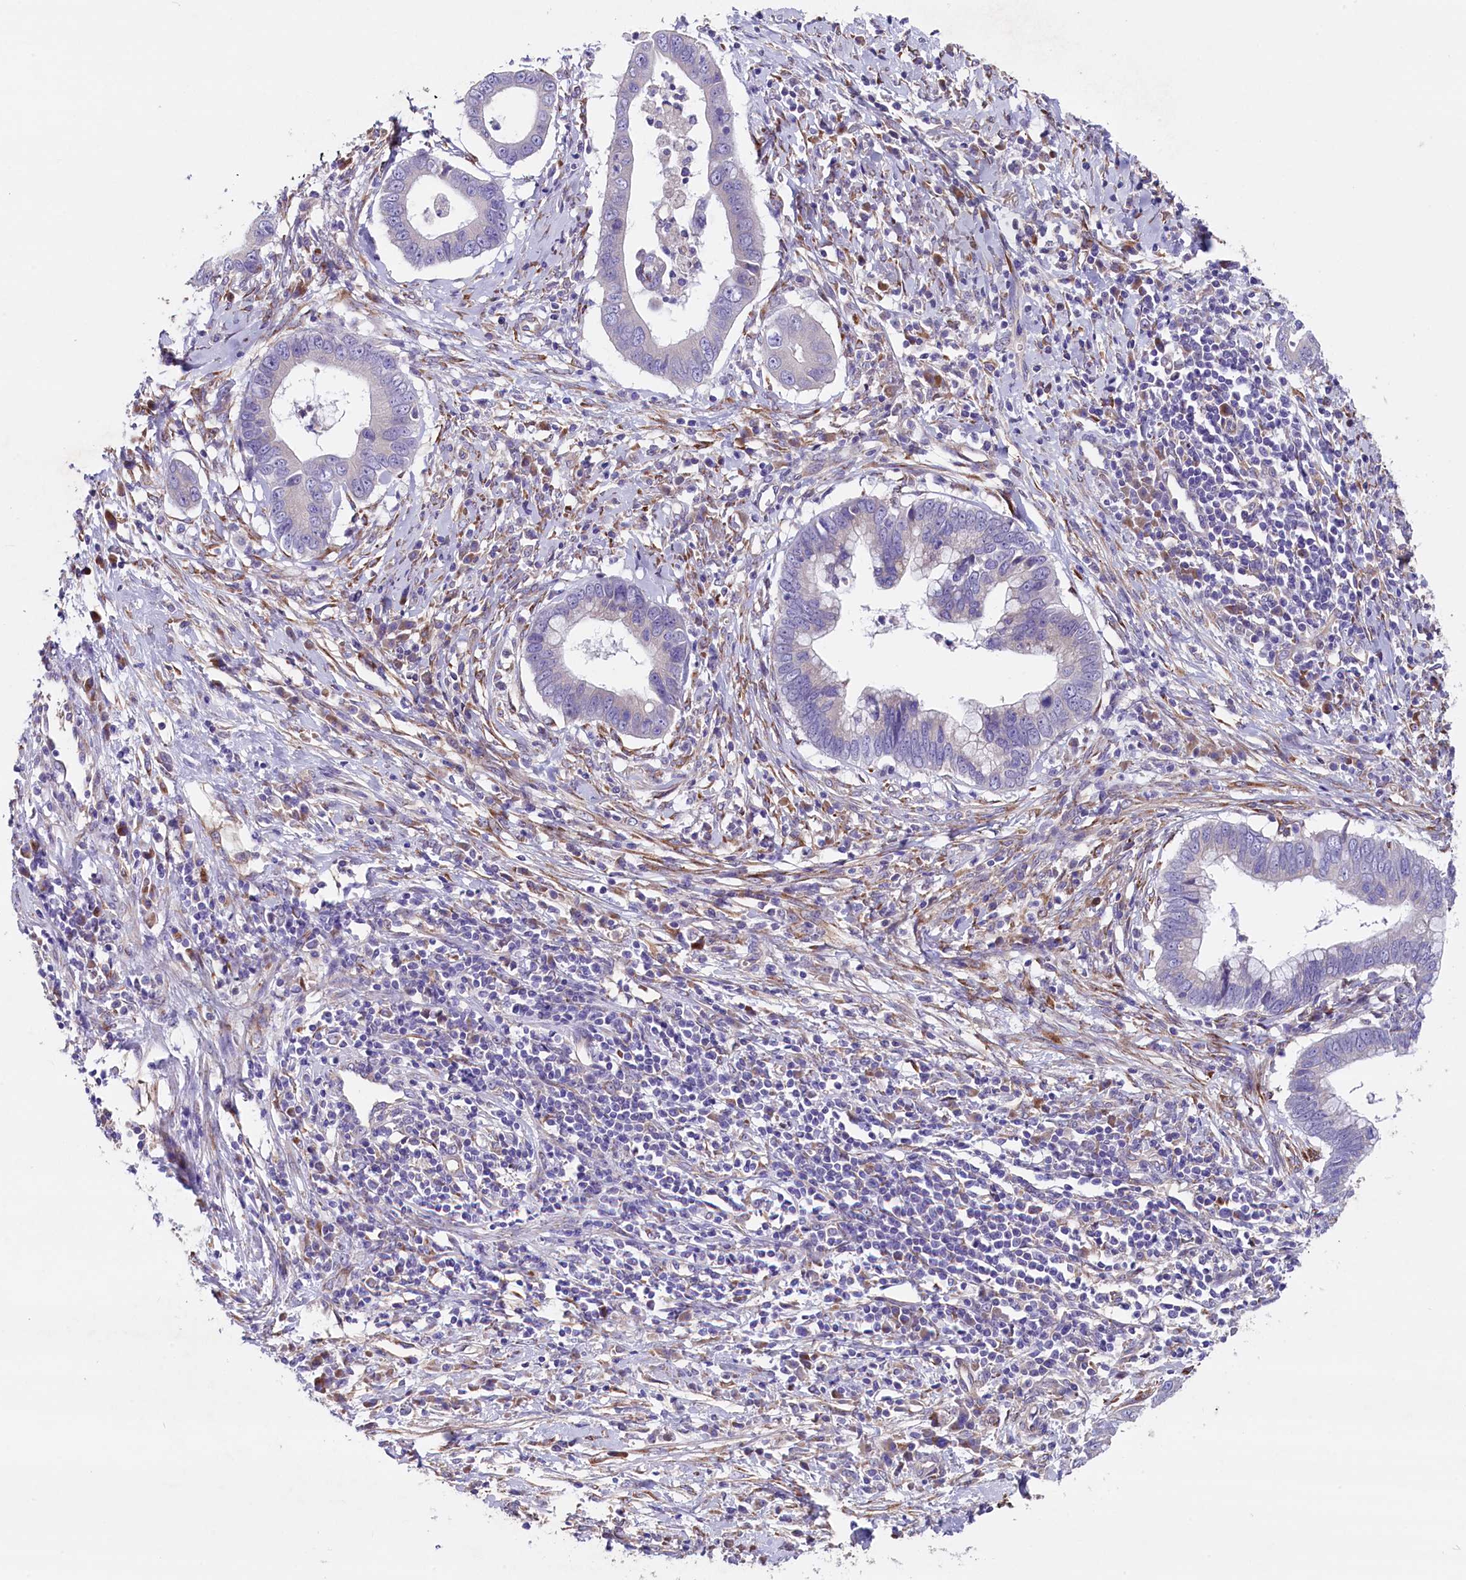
{"staining": {"intensity": "negative", "quantity": "none", "location": "none"}, "tissue": "cervical cancer", "cell_type": "Tumor cells", "image_type": "cancer", "snomed": [{"axis": "morphology", "description": "Adenocarcinoma, NOS"}, {"axis": "topography", "description": "Cervix"}], "caption": "Immunohistochemistry (IHC) of adenocarcinoma (cervical) demonstrates no positivity in tumor cells. The staining was performed using DAB to visualize the protein expression in brown, while the nuclei were stained in blue with hematoxylin (Magnification: 20x).", "gene": "GPR108", "patient": {"sex": "female", "age": 44}}